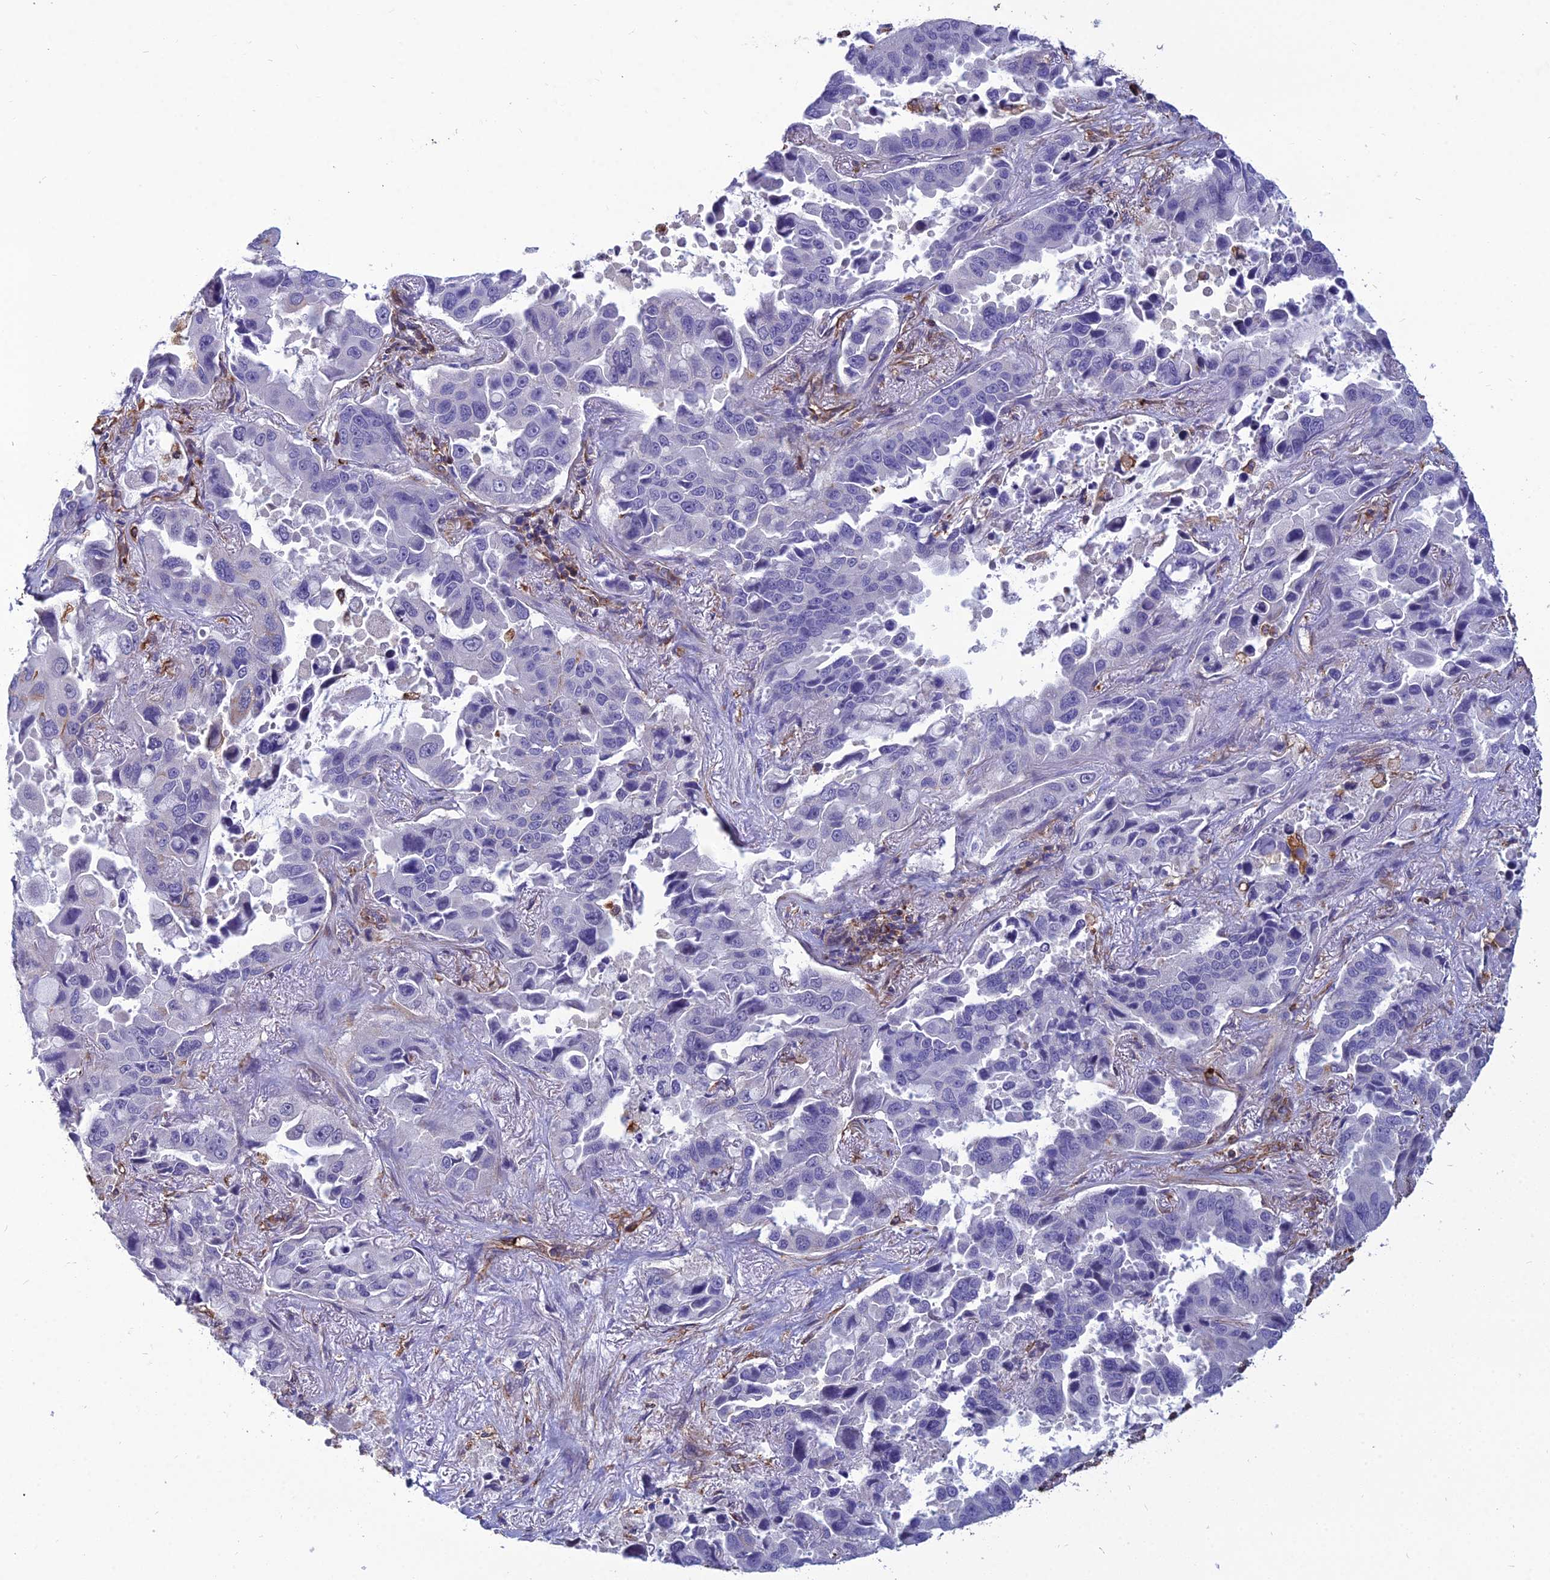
{"staining": {"intensity": "negative", "quantity": "none", "location": "none"}, "tissue": "lung cancer", "cell_type": "Tumor cells", "image_type": "cancer", "snomed": [{"axis": "morphology", "description": "Adenocarcinoma, NOS"}, {"axis": "topography", "description": "Lung"}], "caption": "This is a photomicrograph of immunohistochemistry (IHC) staining of lung cancer, which shows no staining in tumor cells.", "gene": "PSMD11", "patient": {"sex": "male", "age": 64}}